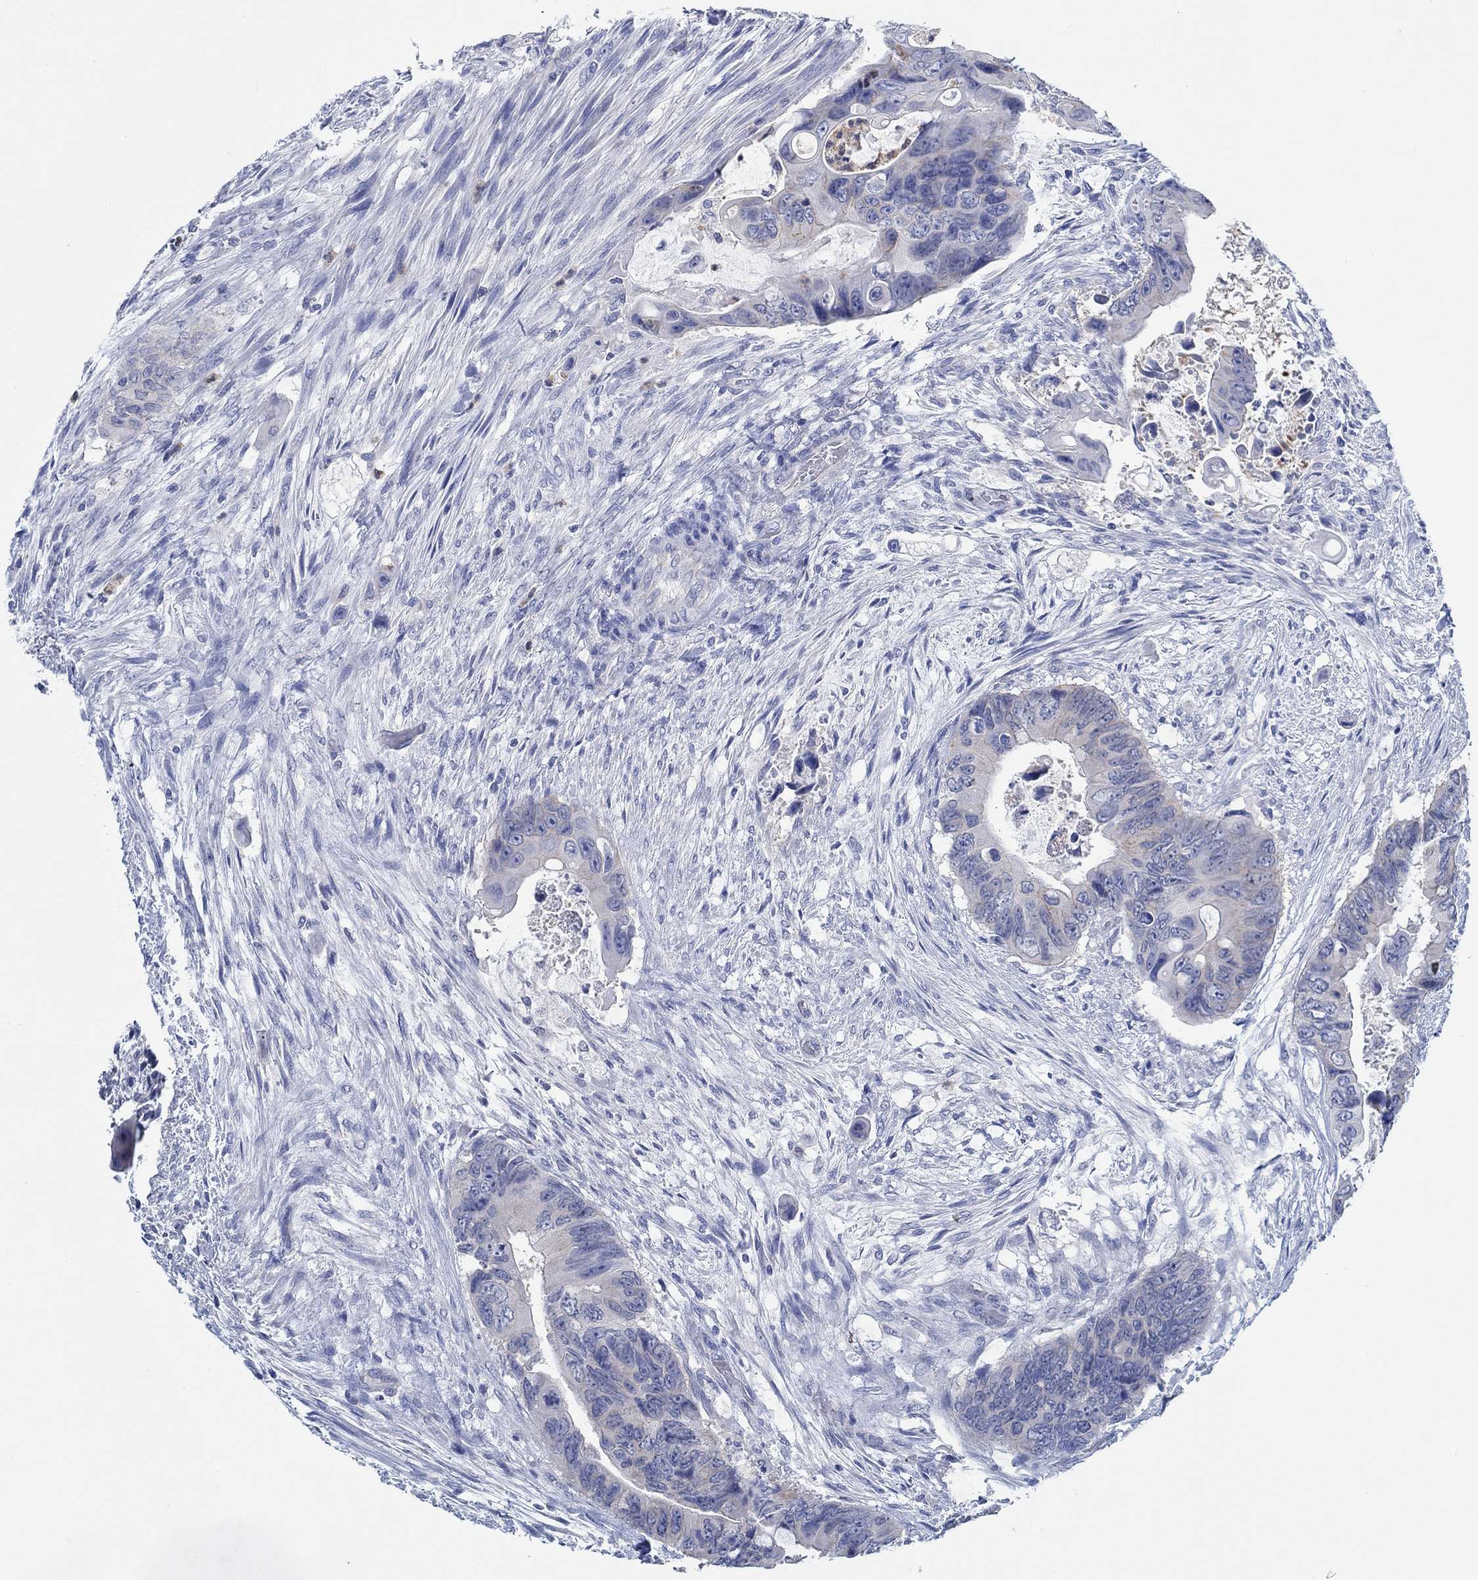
{"staining": {"intensity": "moderate", "quantity": "25%-75%", "location": "cytoplasmic/membranous"}, "tissue": "colorectal cancer", "cell_type": "Tumor cells", "image_type": "cancer", "snomed": [{"axis": "morphology", "description": "Adenocarcinoma, NOS"}, {"axis": "topography", "description": "Rectum"}], "caption": "About 25%-75% of tumor cells in human adenocarcinoma (colorectal) demonstrate moderate cytoplasmic/membranous protein expression as visualized by brown immunohistochemical staining.", "gene": "ZNF671", "patient": {"sex": "male", "age": 63}}